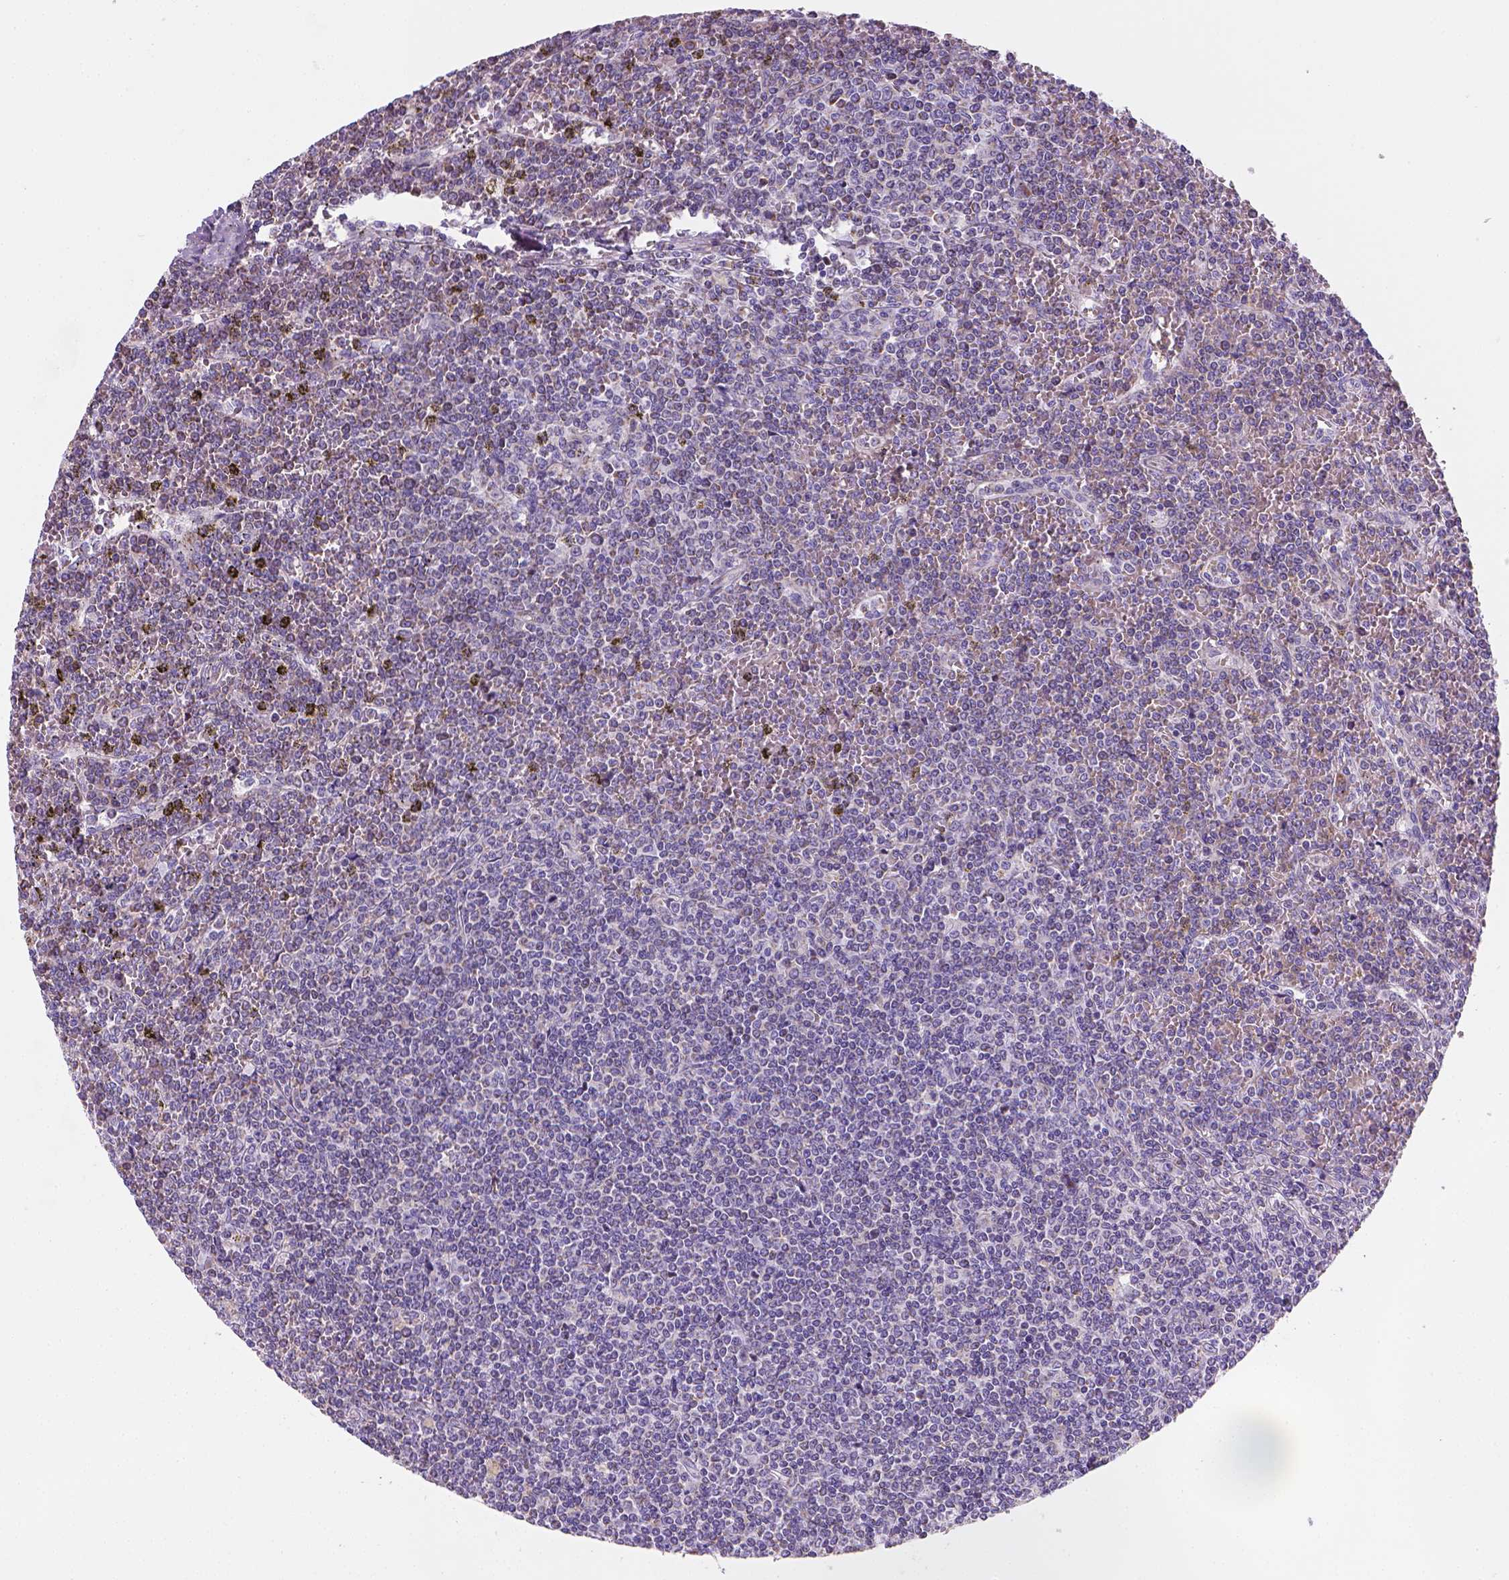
{"staining": {"intensity": "negative", "quantity": "none", "location": "none"}, "tissue": "lymphoma", "cell_type": "Tumor cells", "image_type": "cancer", "snomed": [{"axis": "morphology", "description": "Malignant lymphoma, non-Hodgkin's type, Low grade"}, {"axis": "topography", "description": "Spleen"}], "caption": "This histopathology image is of lymphoma stained with immunohistochemistry (IHC) to label a protein in brown with the nuclei are counter-stained blue. There is no positivity in tumor cells.", "gene": "CES2", "patient": {"sex": "female", "age": 19}}